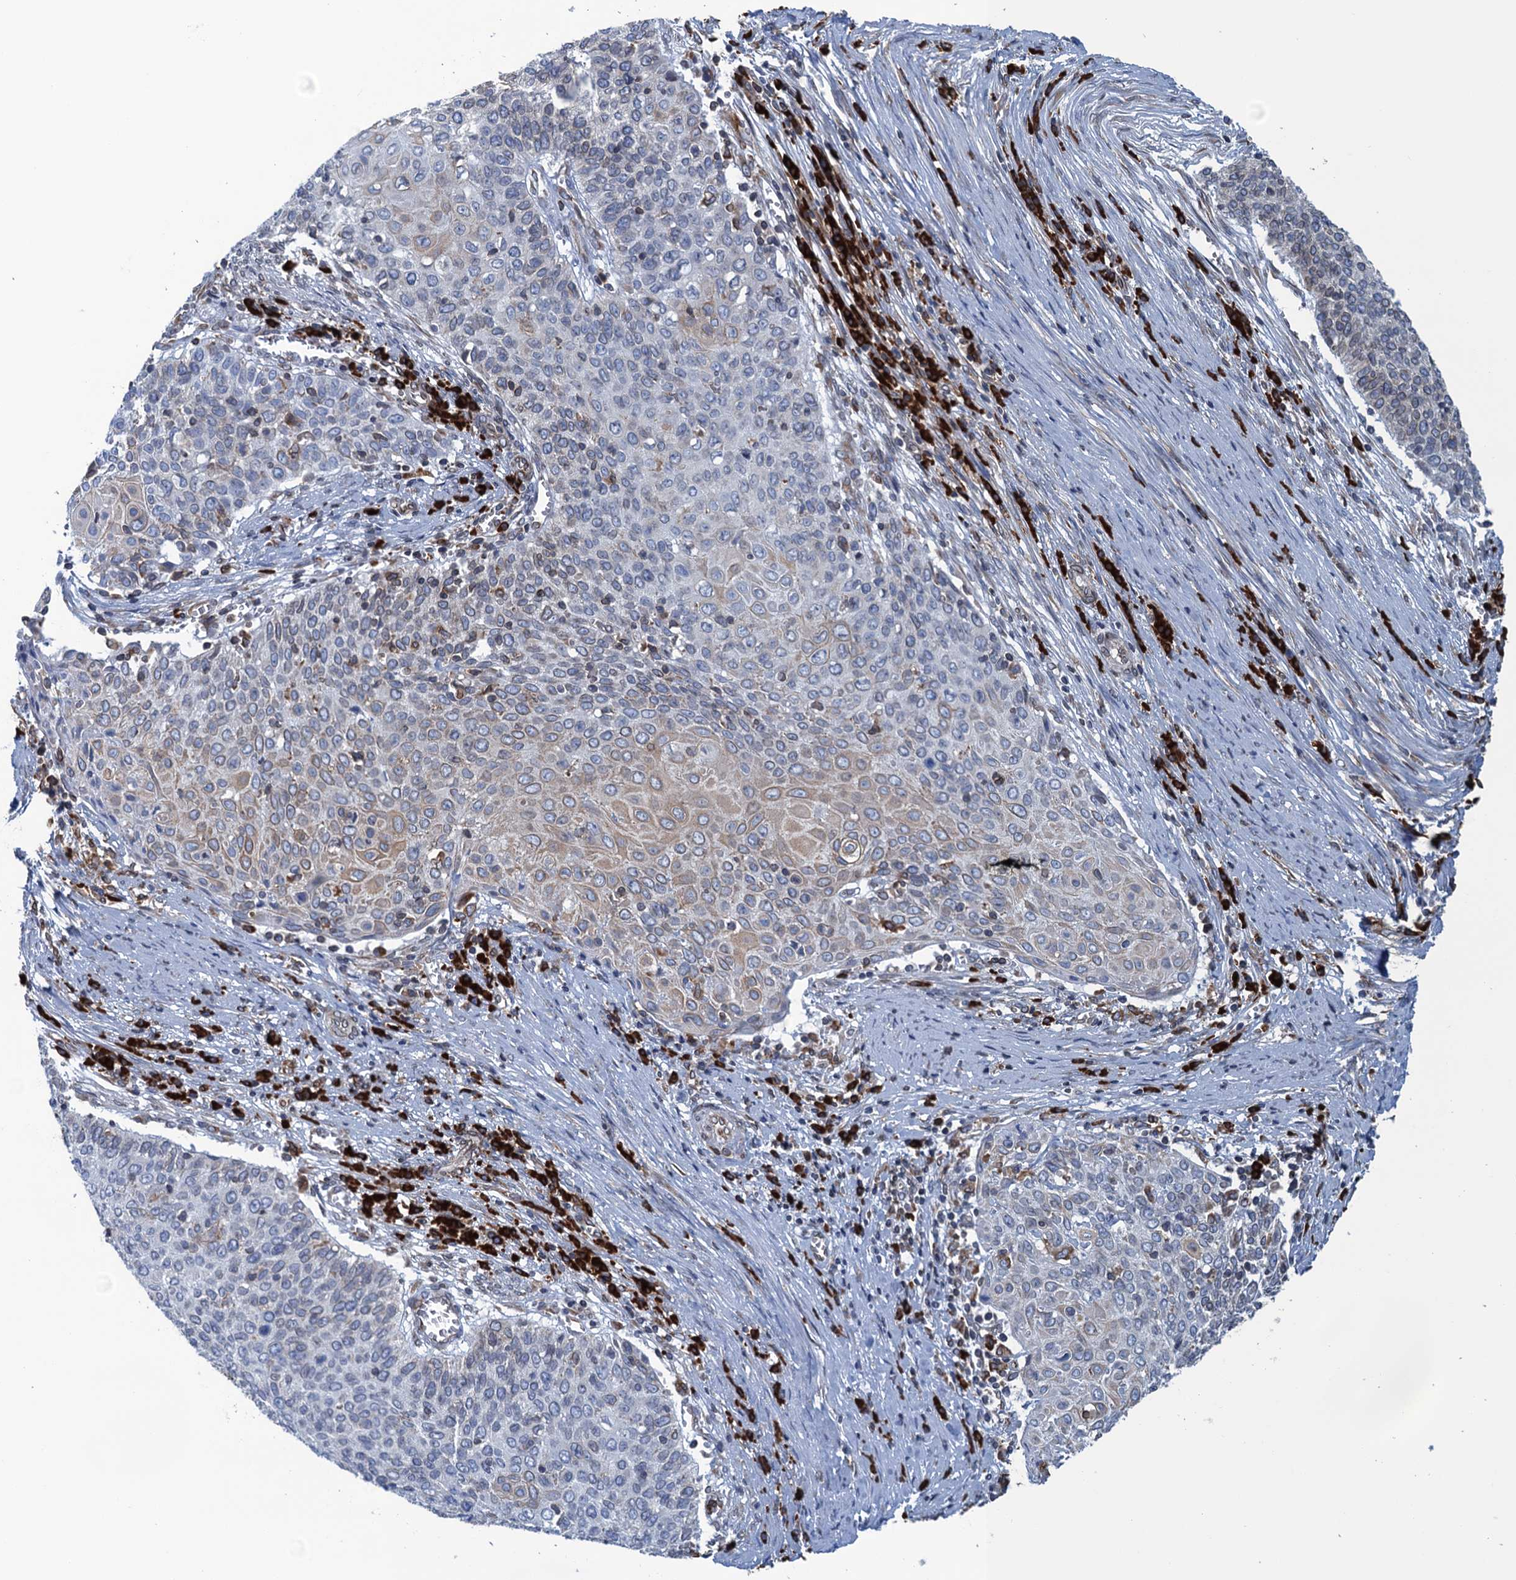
{"staining": {"intensity": "weak", "quantity": "<25%", "location": "cytoplasmic/membranous"}, "tissue": "cervical cancer", "cell_type": "Tumor cells", "image_type": "cancer", "snomed": [{"axis": "morphology", "description": "Squamous cell carcinoma, NOS"}, {"axis": "topography", "description": "Cervix"}], "caption": "Tumor cells are negative for brown protein staining in cervical squamous cell carcinoma.", "gene": "TMEM205", "patient": {"sex": "female", "age": 39}}